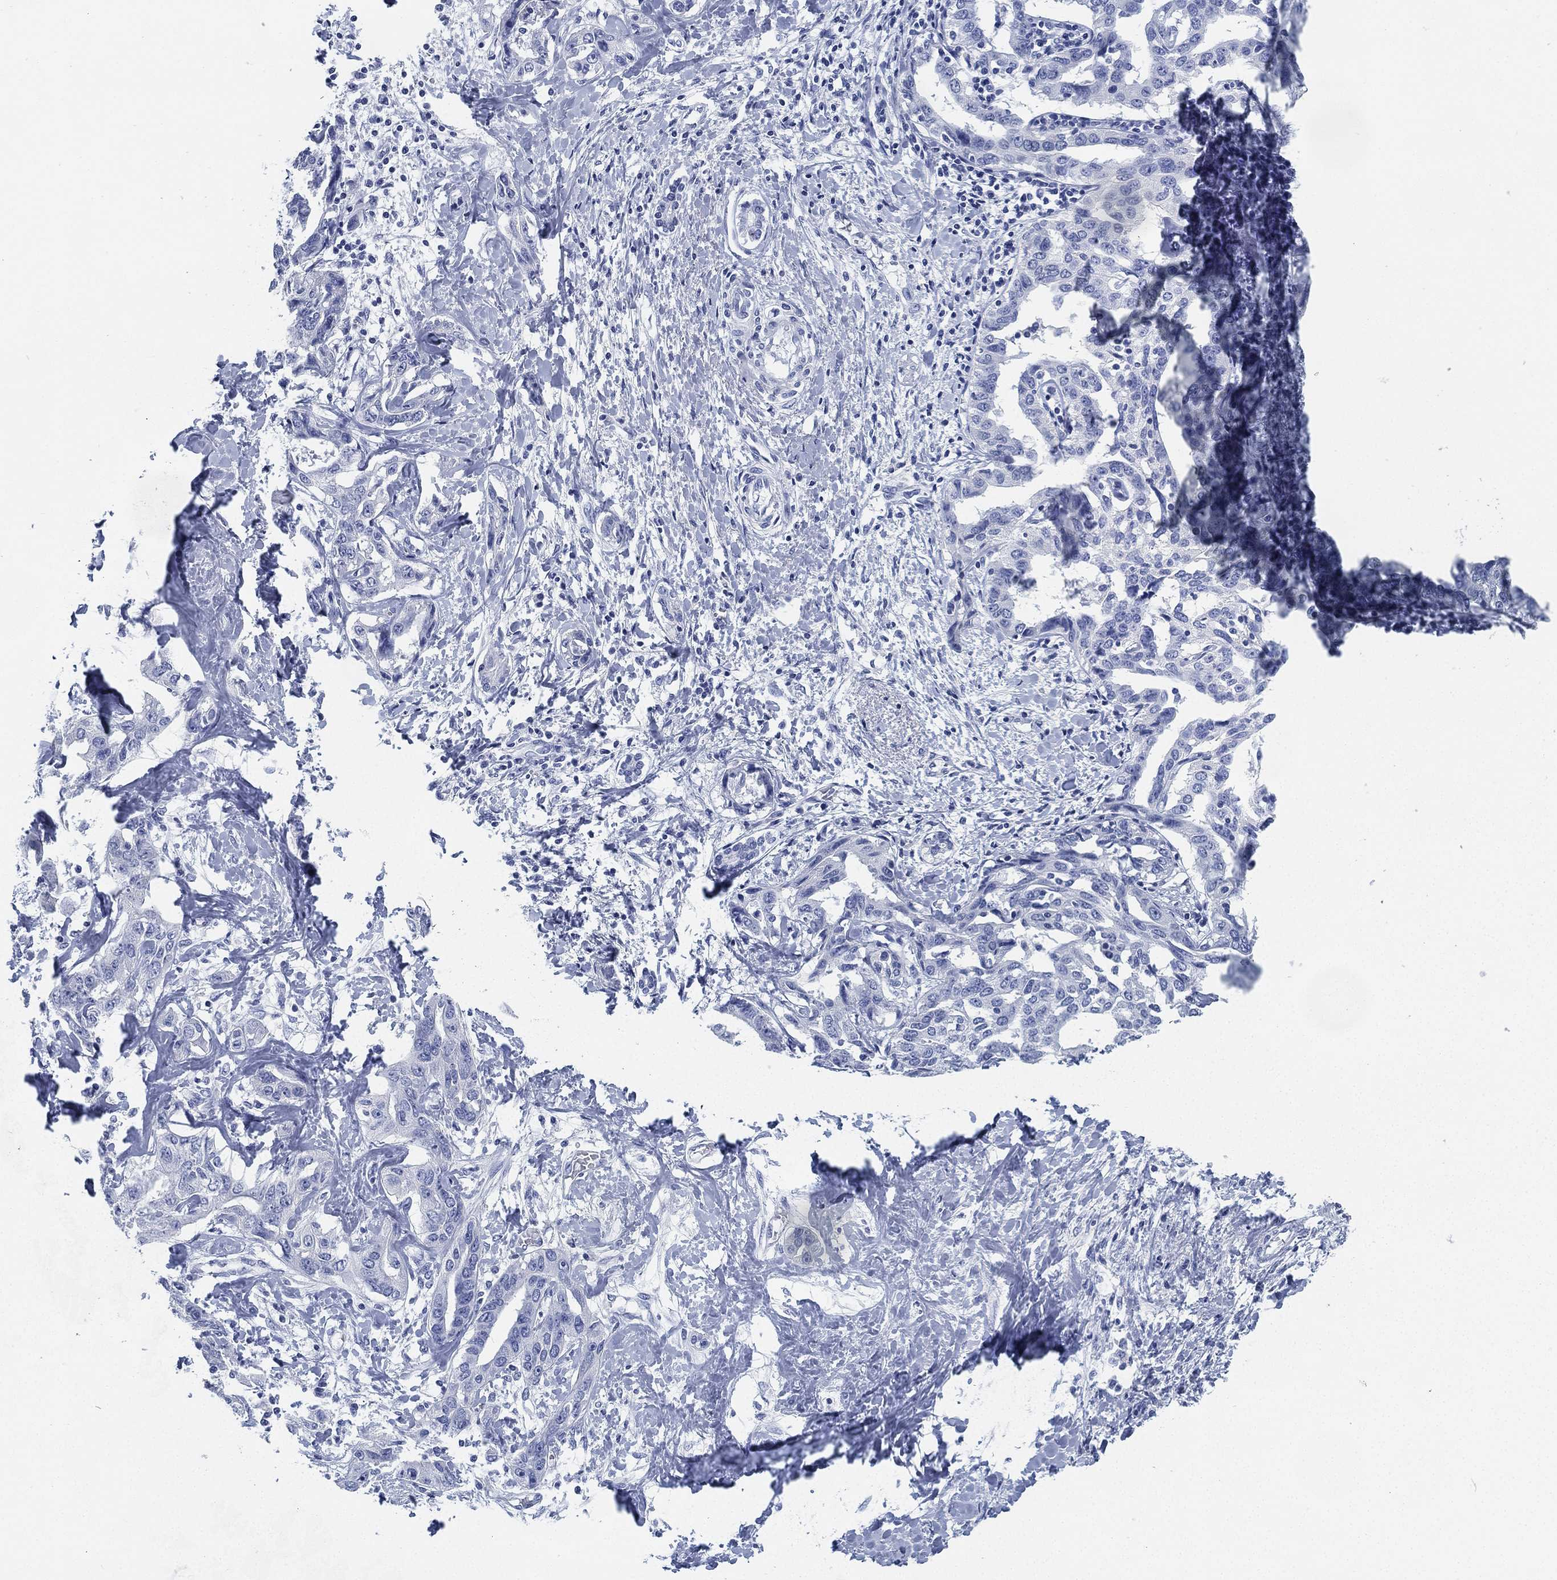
{"staining": {"intensity": "negative", "quantity": "none", "location": "none"}, "tissue": "liver cancer", "cell_type": "Tumor cells", "image_type": "cancer", "snomed": [{"axis": "morphology", "description": "Cholangiocarcinoma"}, {"axis": "topography", "description": "Liver"}], "caption": "A high-resolution photomicrograph shows immunohistochemistry staining of liver cancer (cholangiocarcinoma), which displays no significant staining in tumor cells. The staining is performed using DAB brown chromogen with nuclei counter-stained in using hematoxylin.", "gene": "DEFB121", "patient": {"sex": "male", "age": 59}}